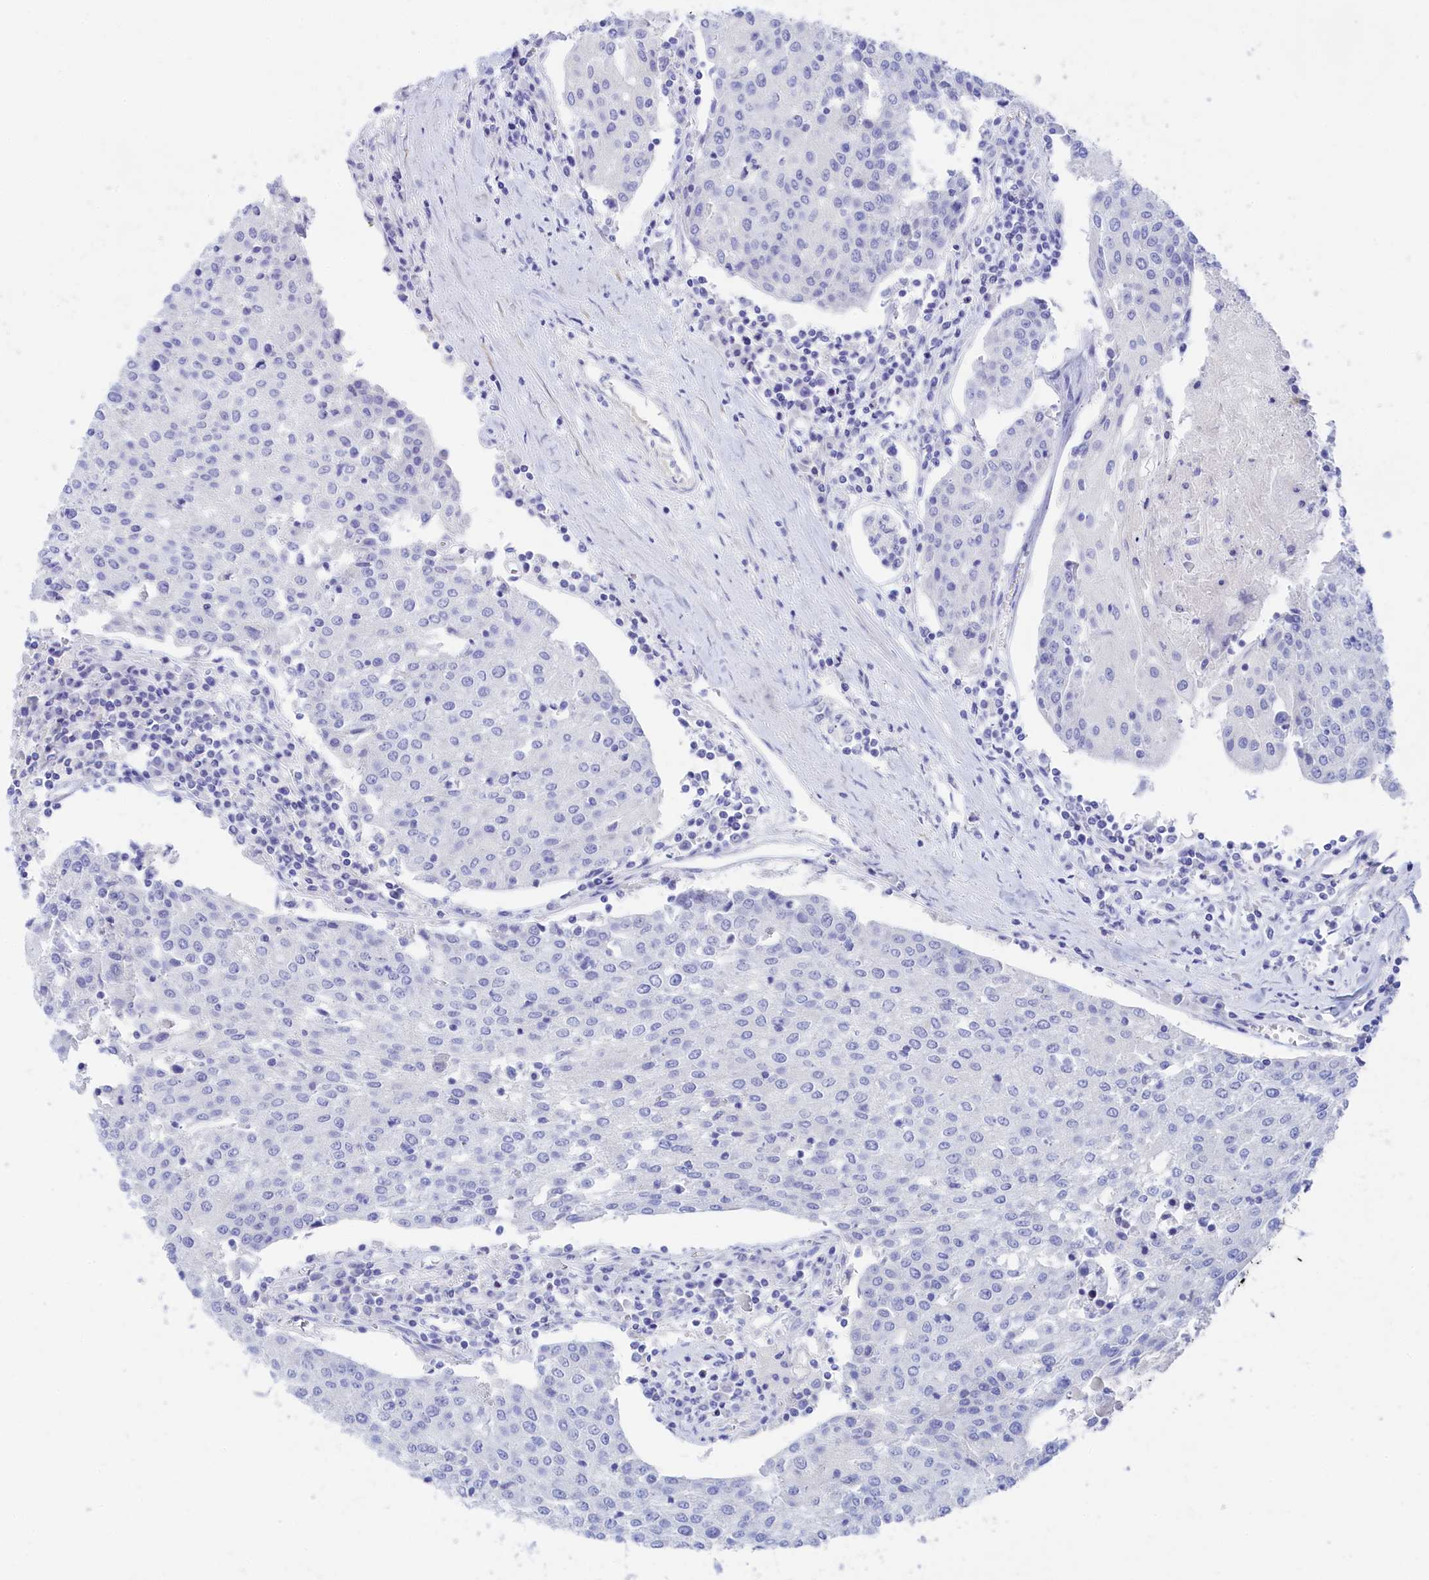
{"staining": {"intensity": "negative", "quantity": "none", "location": "none"}, "tissue": "urothelial cancer", "cell_type": "Tumor cells", "image_type": "cancer", "snomed": [{"axis": "morphology", "description": "Urothelial carcinoma, High grade"}, {"axis": "topography", "description": "Urinary bladder"}], "caption": "Tumor cells are negative for brown protein staining in urothelial cancer.", "gene": "TRIM10", "patient": {"sex": "female", "age": 85}}